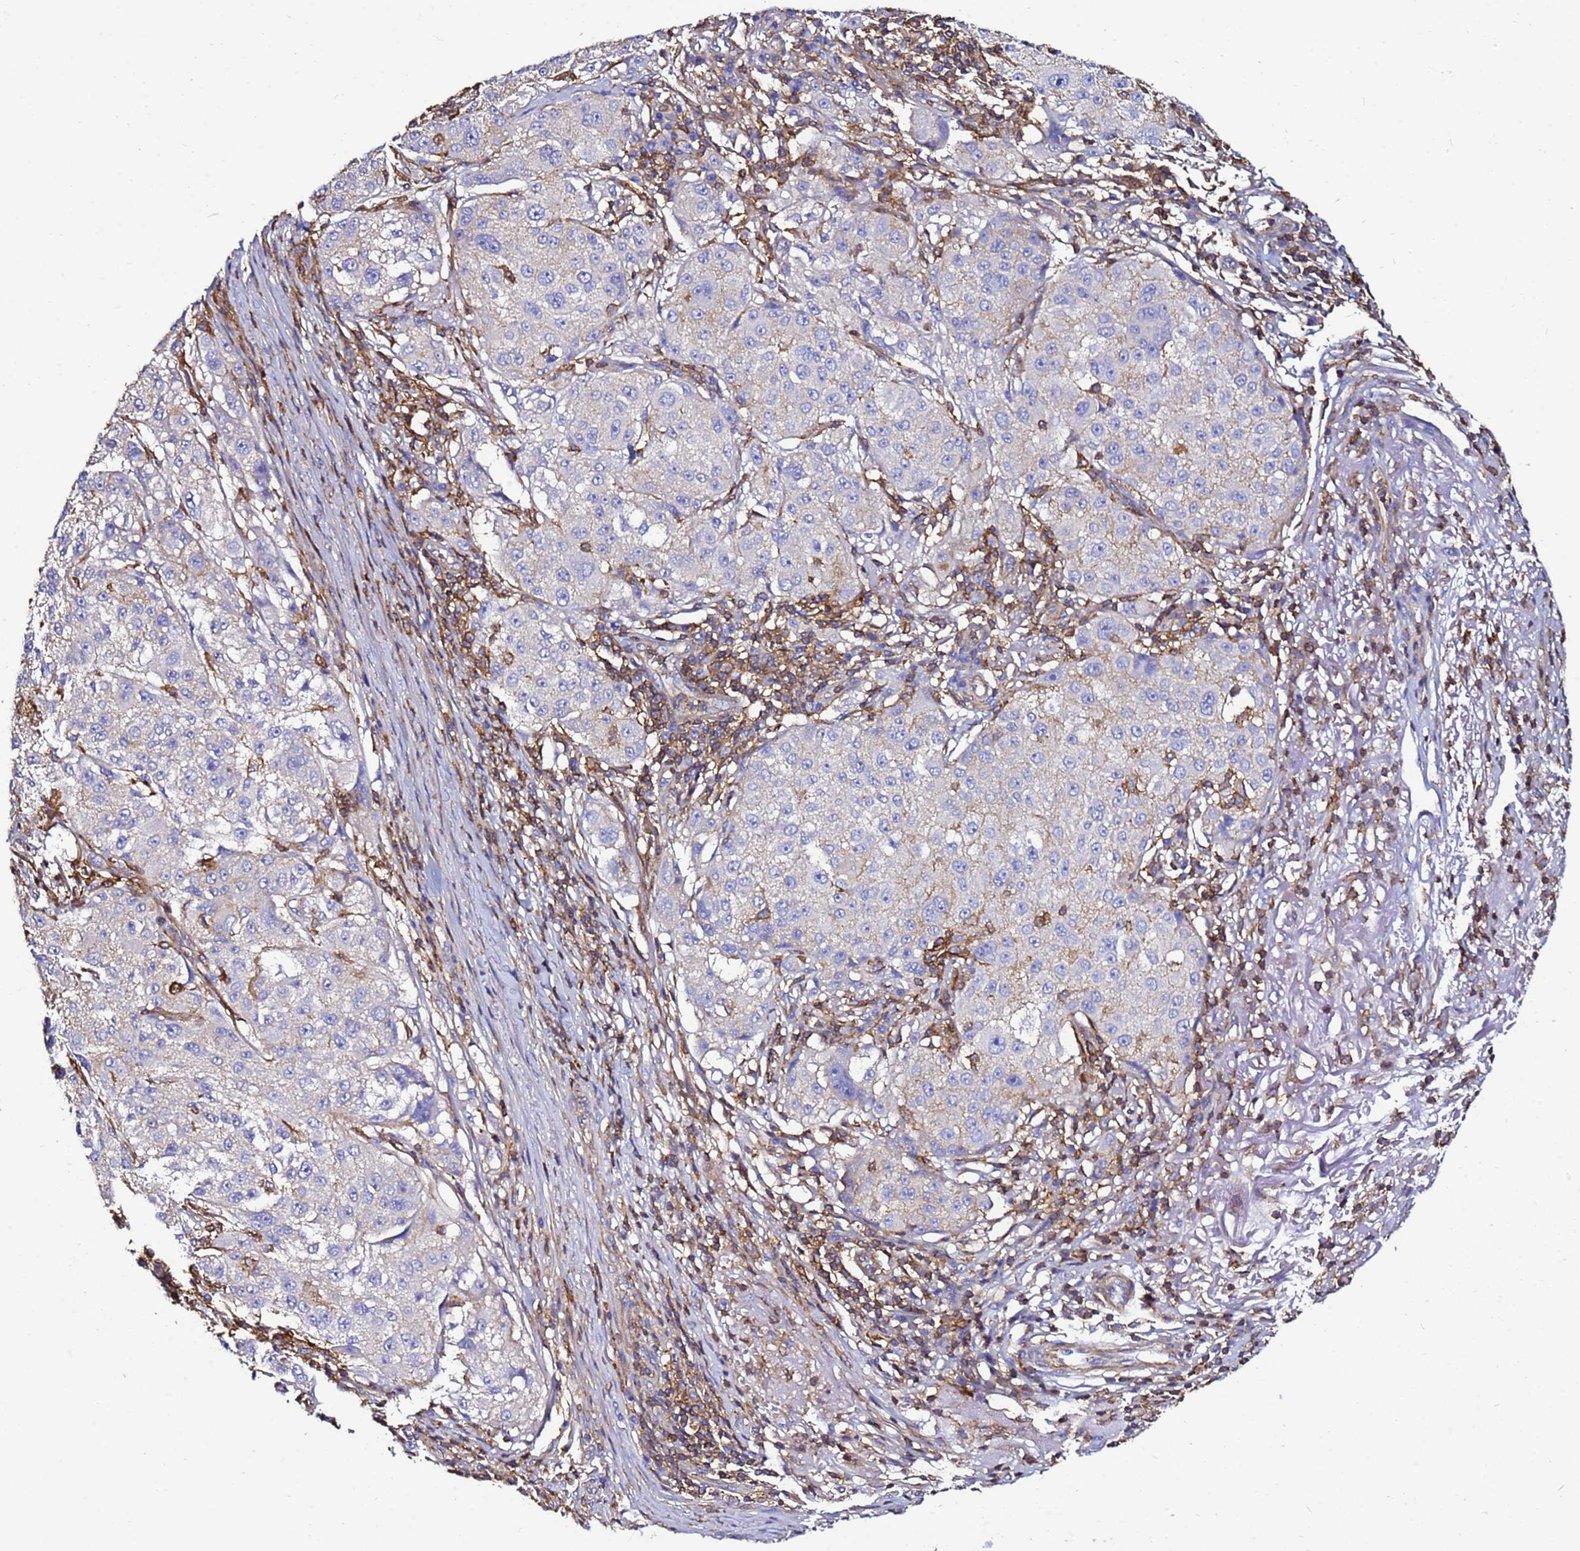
{"staining": {"intensity": "negative", "quantity": "none", "location": "none"}, "tissue": "melanoma", "cell_type": "Tumor cells", "image_type": "cancer", "snomed": [{"axis": "morphology", "description": "Necrosis, NOS"}, {"axis": "morphology", "description": "Malignant melanoma, NOS"}, {"axis": "topography", "description": "Skin"}], "caption": "Melanoma was stained to show a protein in brown. There is no significant expression in tumor cells.", "gene": "ACTB", "patient": {"sex": "female", "age": 87}}